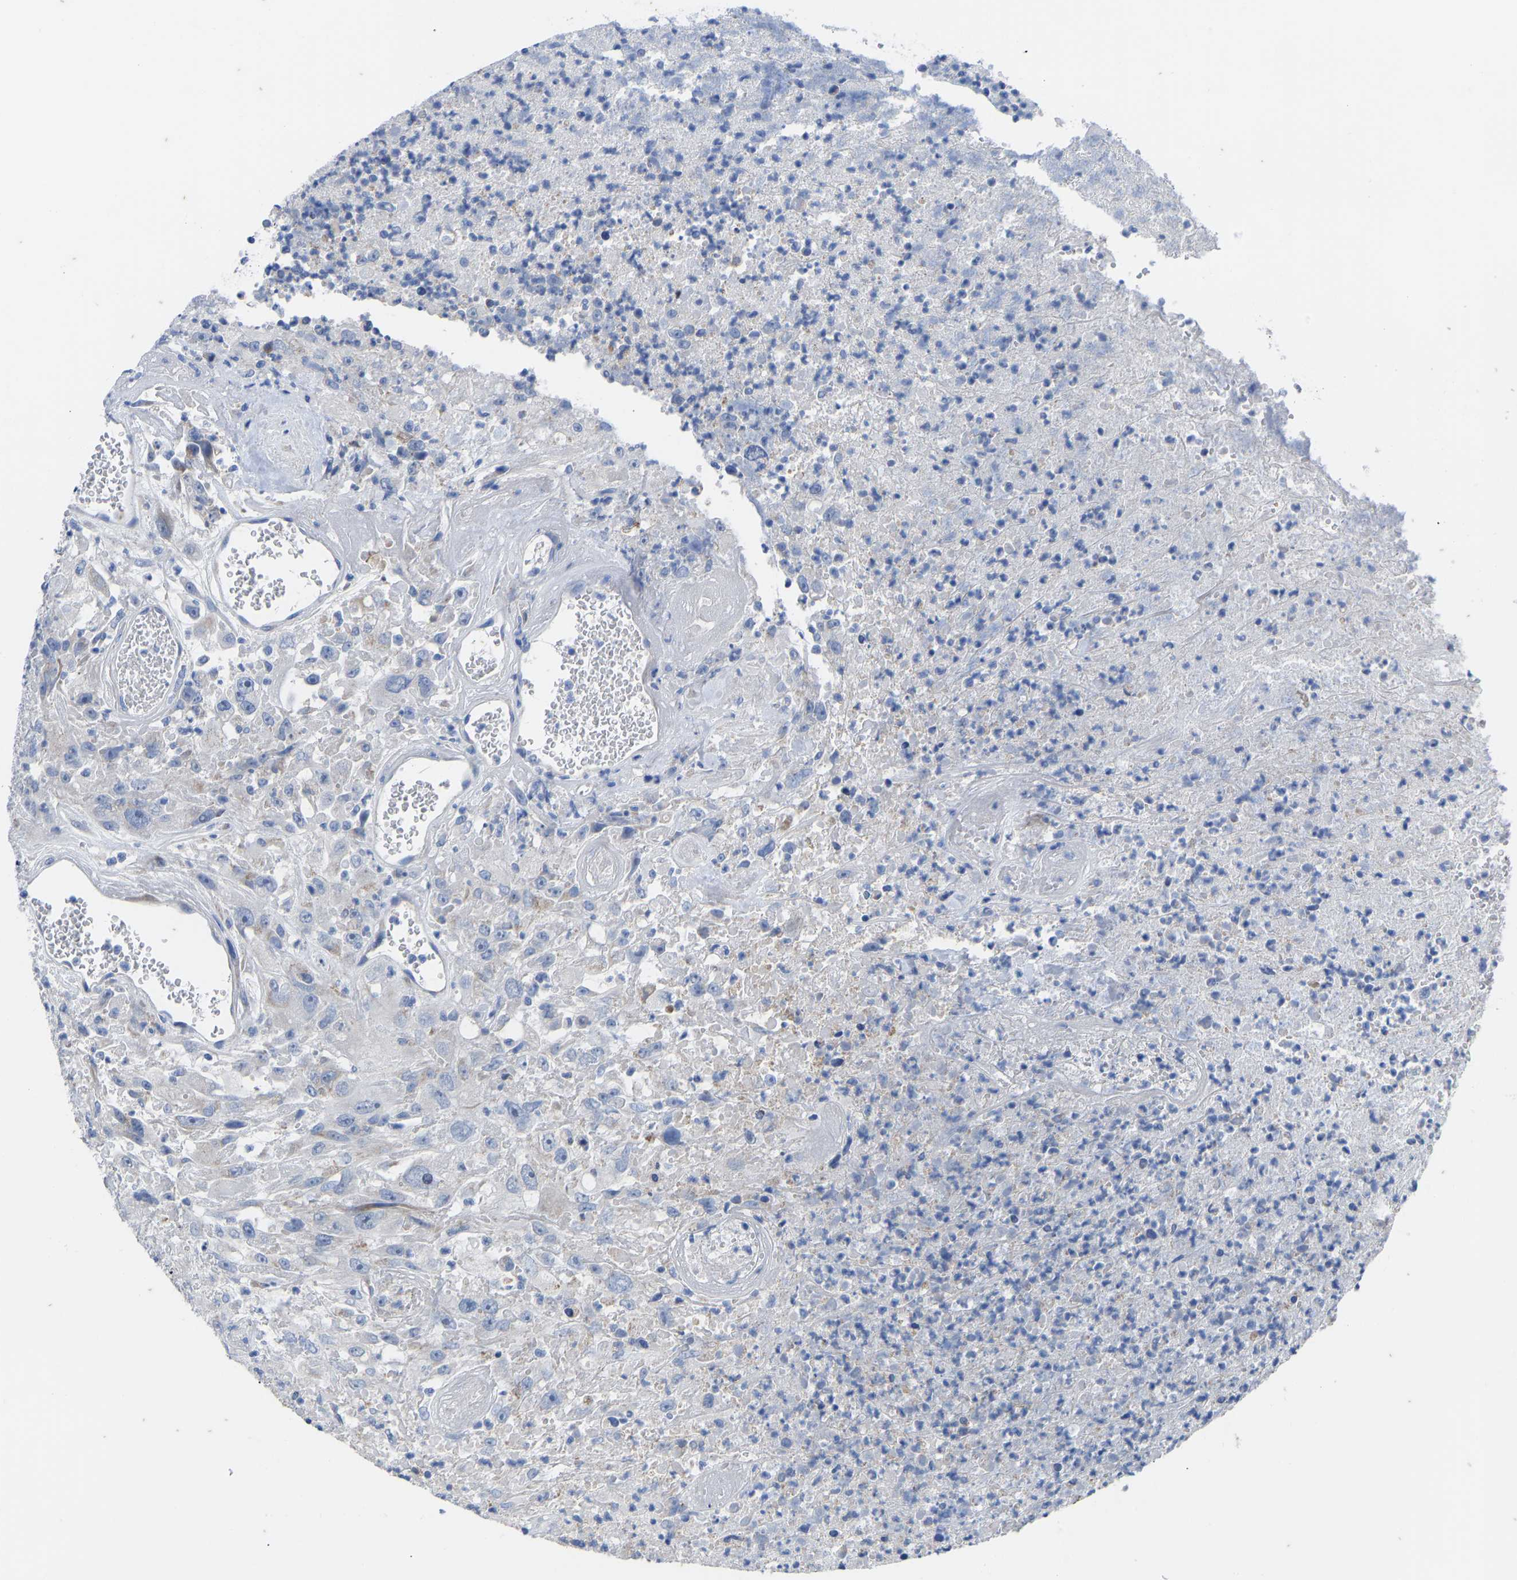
{"staining": {"intensity": "negative", "quantity": "none", "location": "none"}, "tissue": "urothelial cancer", "cell_type": "Tumor cells", "image_type": "cancer", "snomed": [{"axis": "morphology", "description": "Urothelial carcinoma, High grade"}, {"axis": "topography", "description": "Urinary bladder"}], "caption": "DAB immunohistochemical staining of urothelial cancer shows no significant staining in tumor cells.", "gene": "OLIG2", "patient": {"sex": "male", "age": 46}}